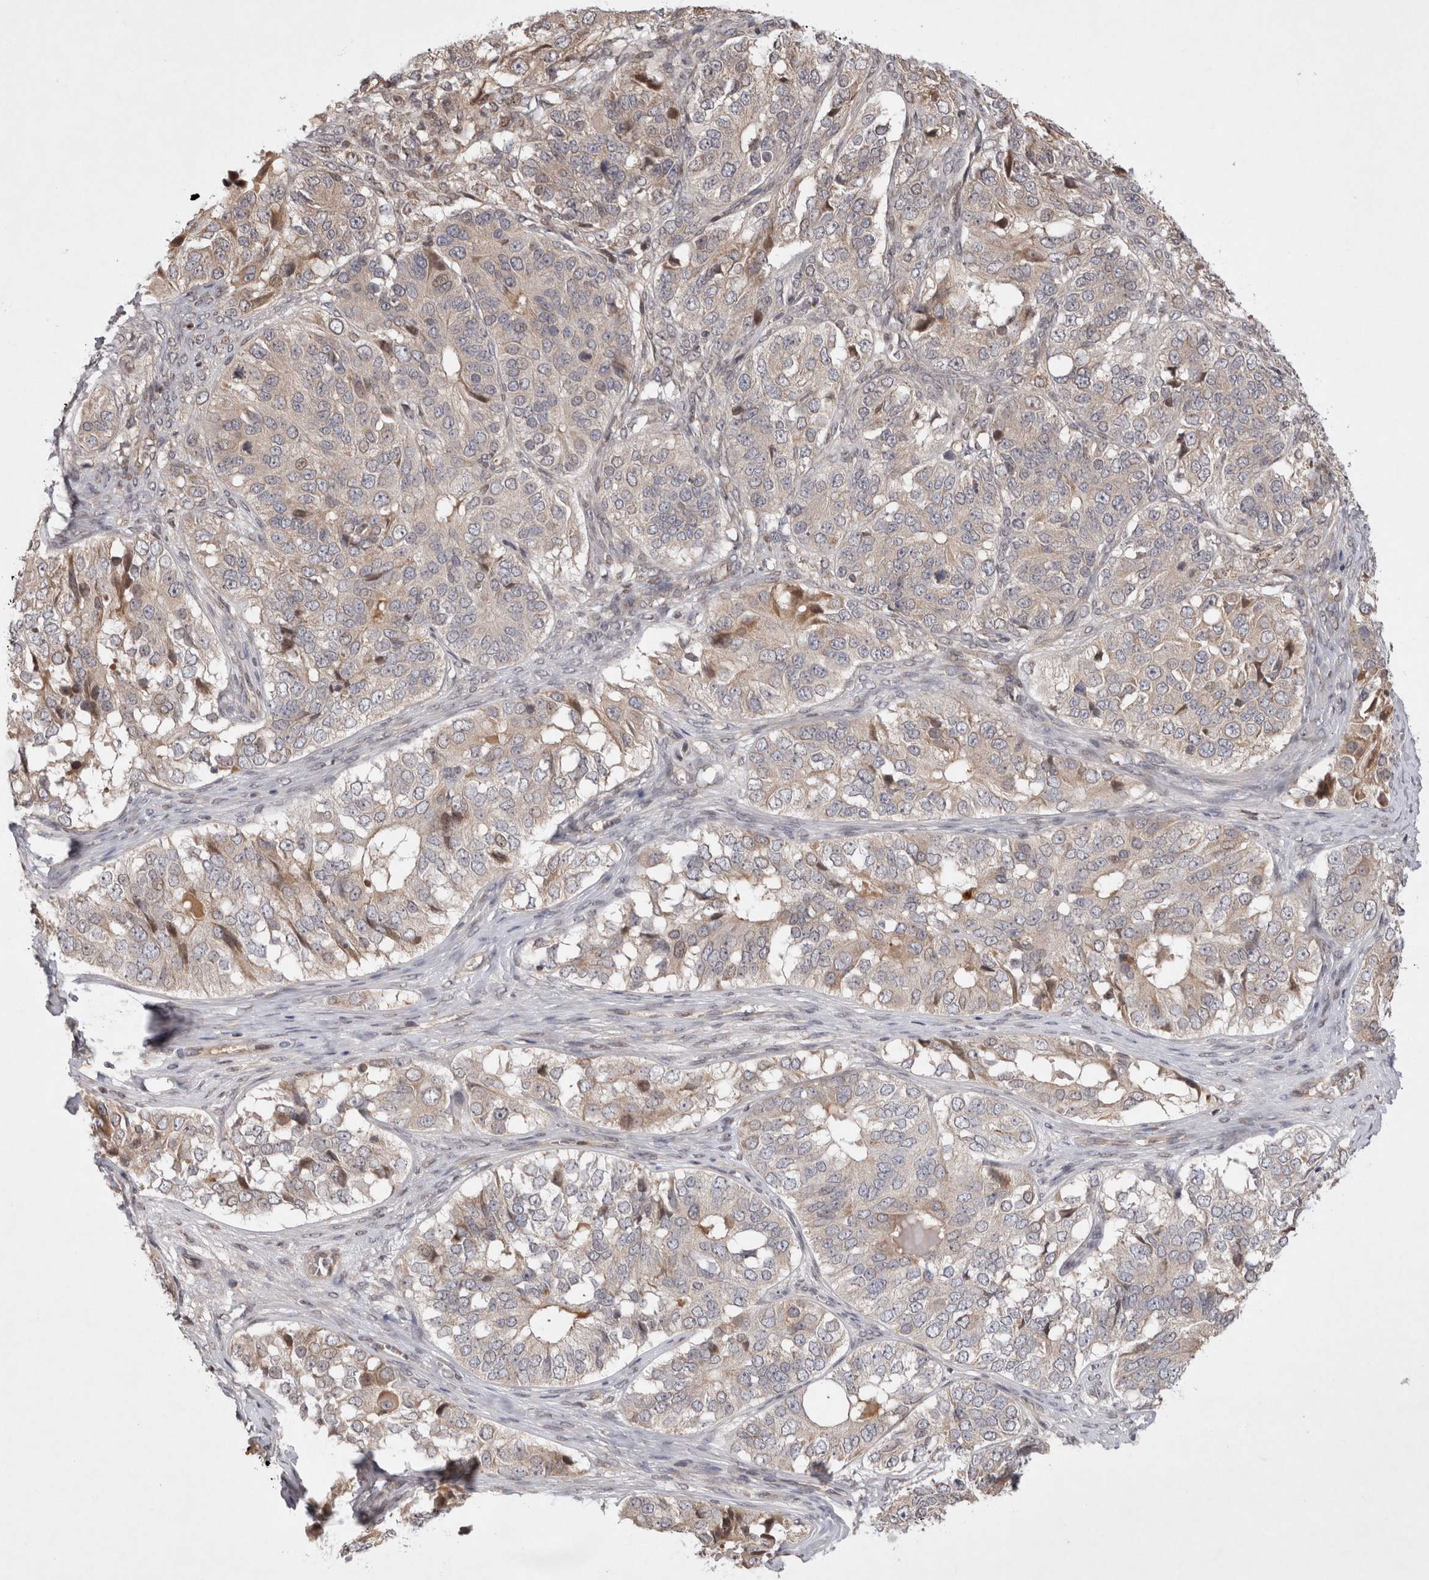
{"staining": {"intensity": "weak", "quantity": "<25%", "location": "cytoplasmic/membranous,nuclear"}, "tissue": "ovarian cancer", "cell_type": "Tumor cells", "image_type": "cancer", "snomed": [{"axis": "morphology", "description": "Carcinoma, endometroid"}, {"axis": "topography", "description": "Ovary"}], "caption": "Photomicrograph shows no significant protein staining in tumor cells of ovarian cancer (endometroid carcinoma).", "gene": "EIF2AK1", "patient": {"sex": "female", "age": 51}}